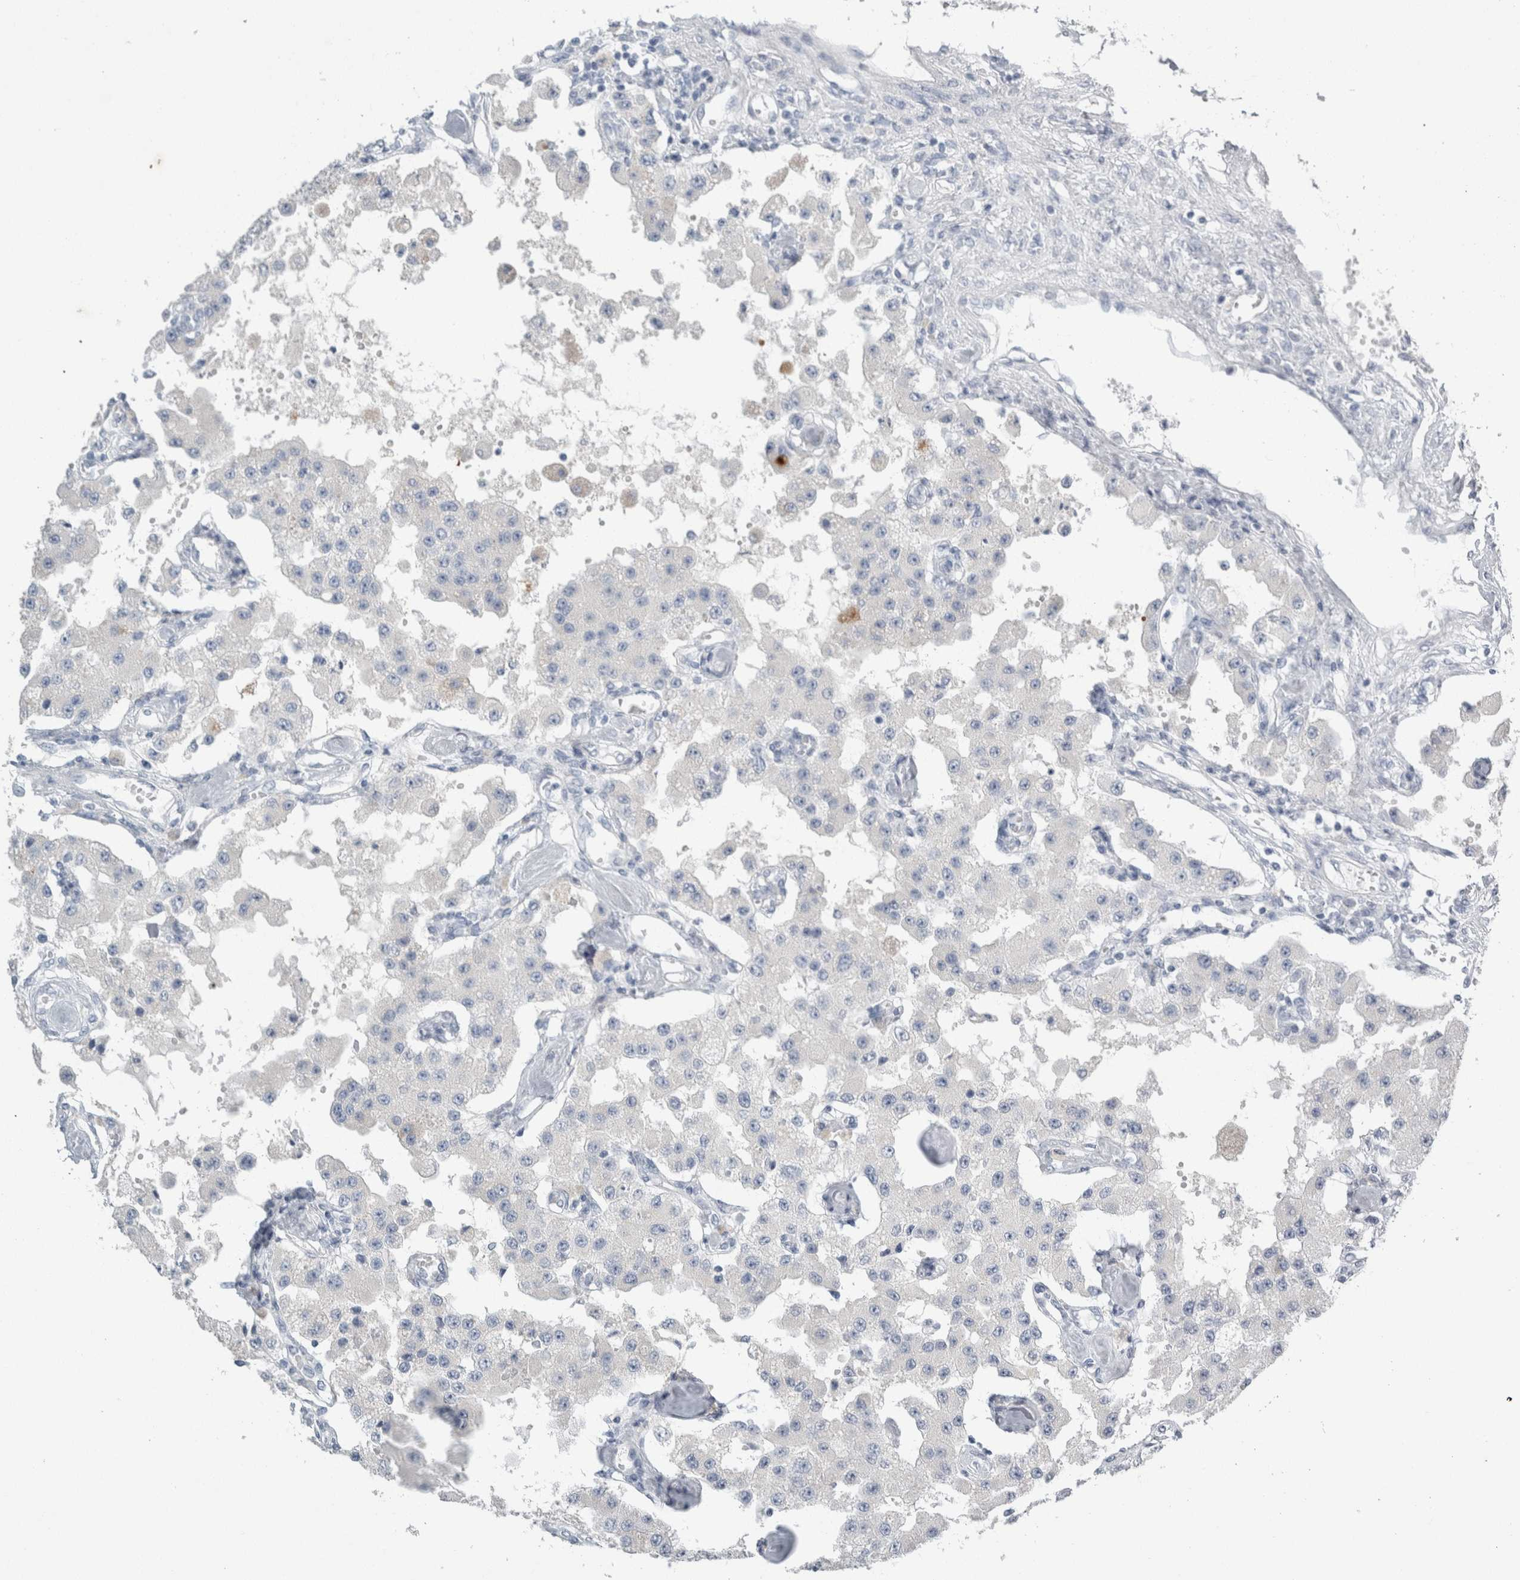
{"staining": {"intensity": "negative", "quantity": "none", "location": "none"}, "tissue": "carcinoid", "cell_type": "Tumor cells", "image_type": "cancer", "snomed": [{"axis": "morphology", "description": "Carcinoid, malignant, NOS"}, {"axis": "topography", "description": "Pancreas"}], "caption": "This histopathology image is of carcinoid (malignant) stained with immunohistochemistry to label a protein in brown with the nuclei are counter-stained blue. There is no expression in tumor cells.", "gene": "NEFM", "patient": {"sex": "male", "age": 41}}